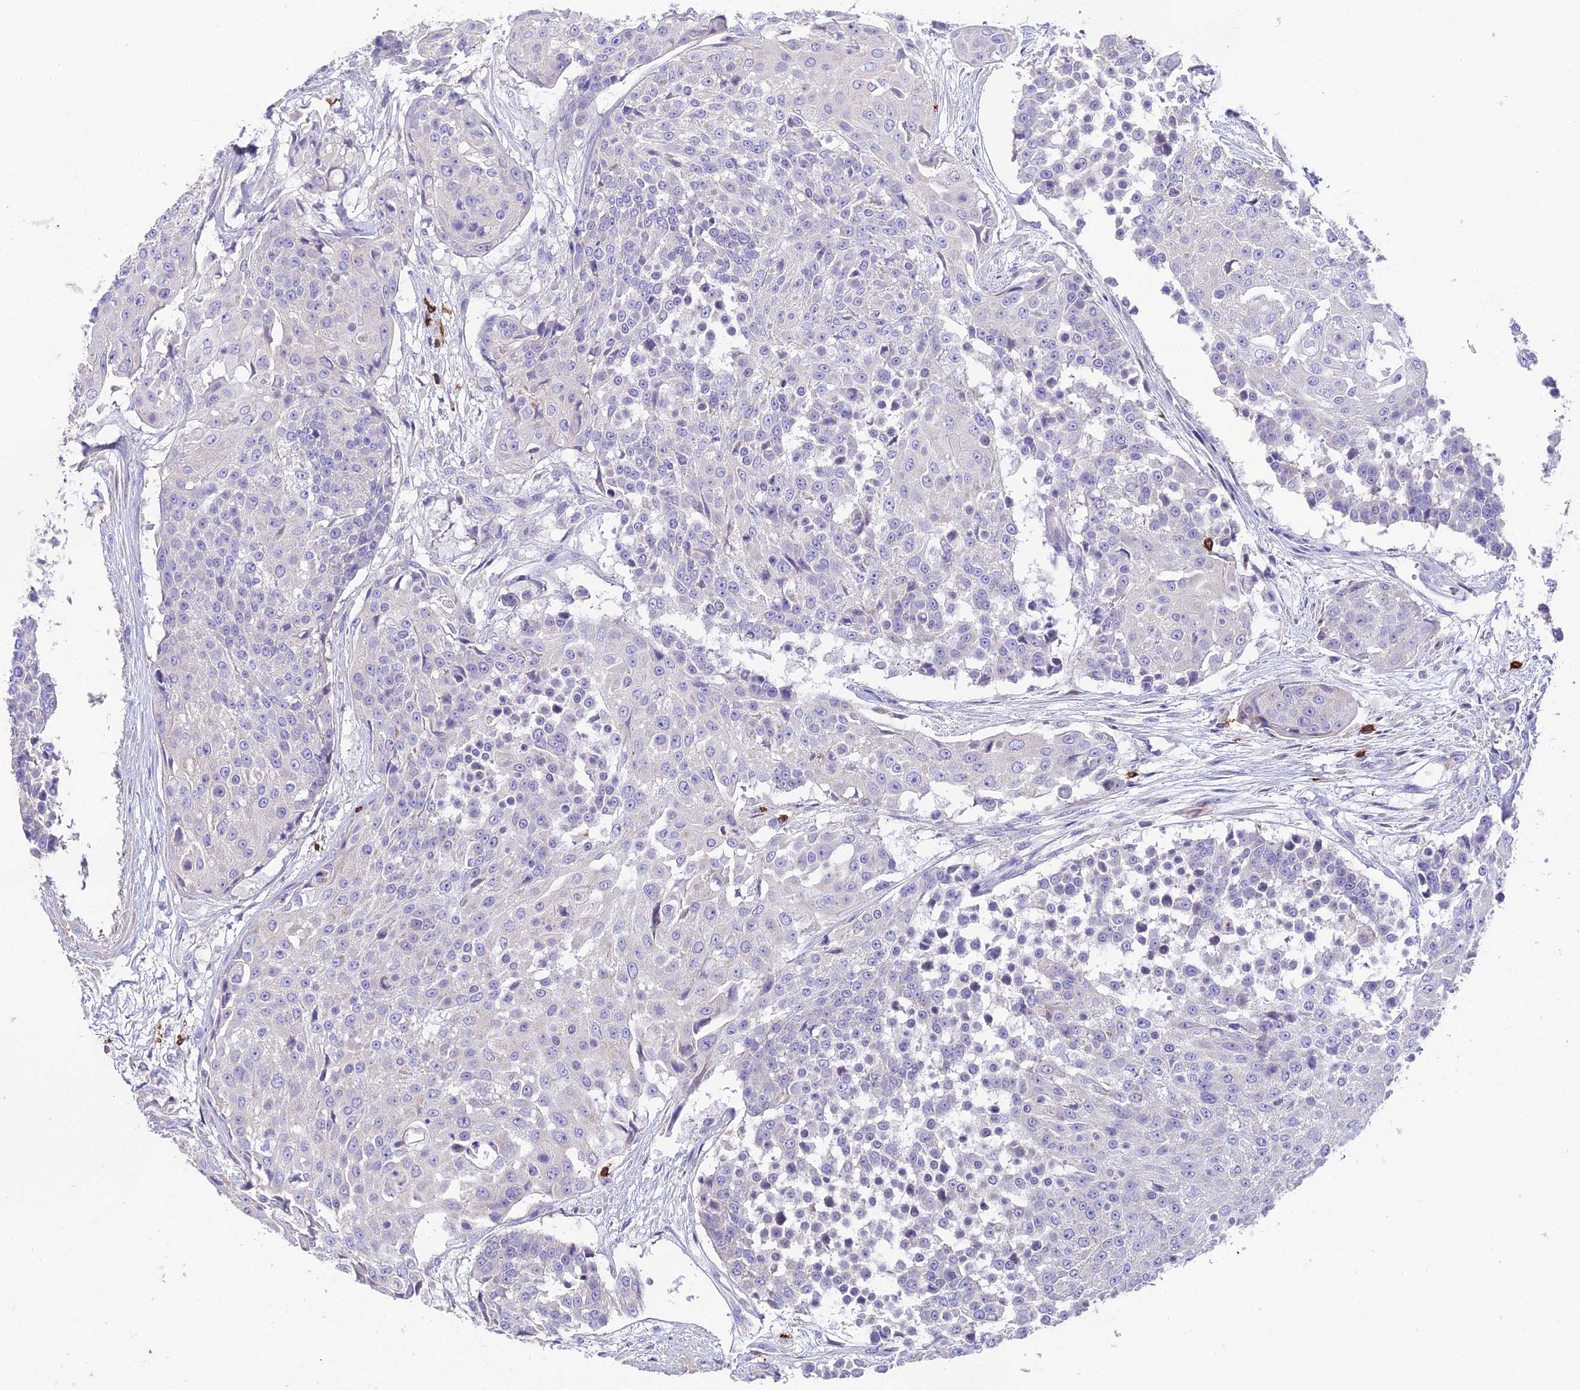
{"staining": {"intensity": "negative", "quantity": "none", "location": "none"}, "tissue": "urothelial cancer", "cell_type": "Tumor cells", "image_type": "cancer", "snomed": [{"axis": "morphology", "description": "Urothelial carcinoma, High grade"}, {"axis": "topography", "description": "Urinary bladder"}], "caption": "There is no significant staining in tumor cells of urothelial carcinoma (high-grade). The staining is performed using DAB (3,3'-diaminobenzidine) brown chromogen with nuclei counter-stained in using hematoxylin.", "gene": "PTPRCAP", "patient": {"sex": "female", "age": 63}}